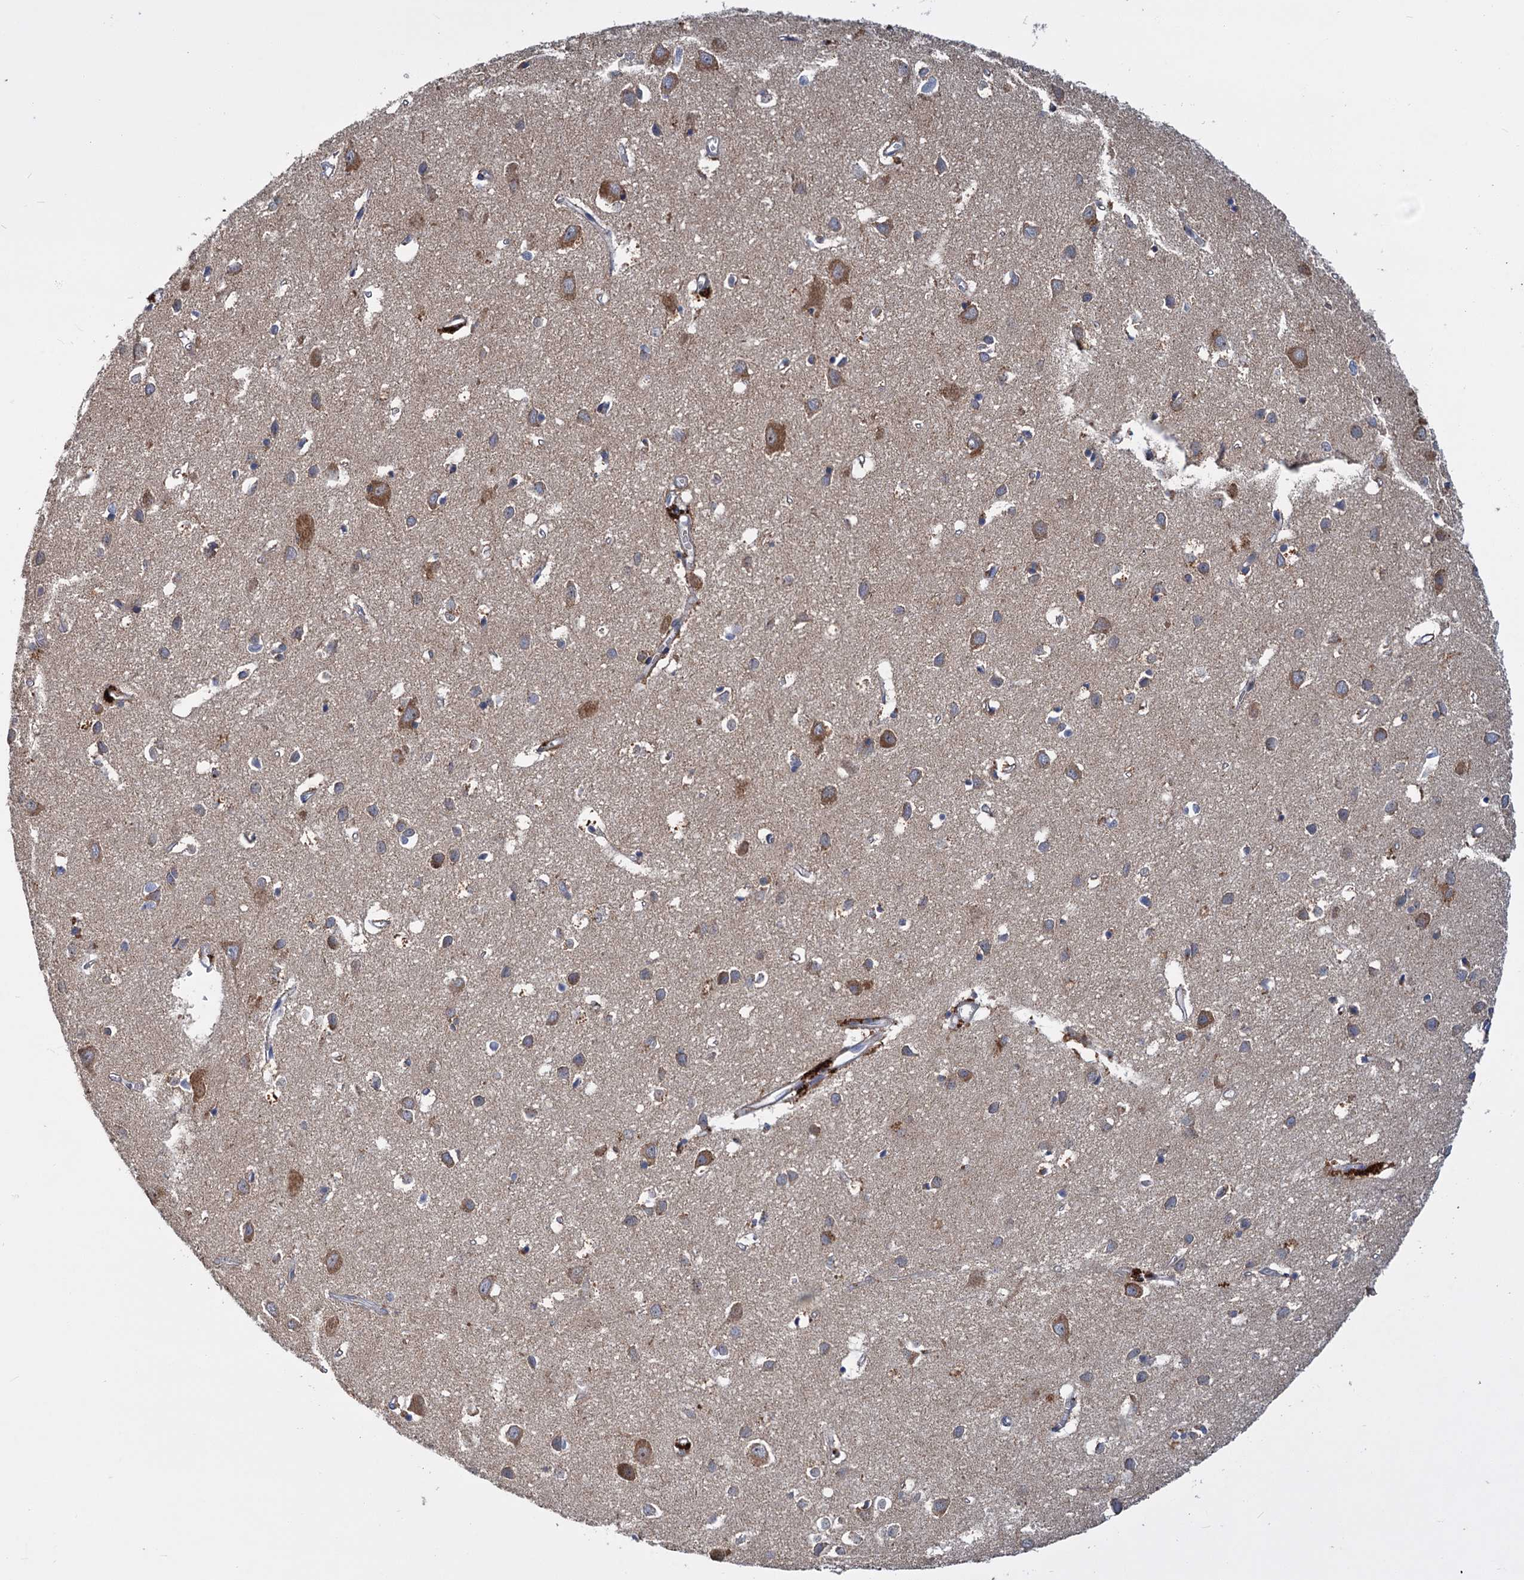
{"staining": {"intensity": "negative", "quantity": "none", "location": "none"}, "tissue": "cerebral cortex", "cell_type": "Endothelial cells", "image_type": "normal", "snomed": [{"axis": "morphology", "description": "Normal tissue, NOS"}, {"axis": "topography", "description": "Cerebral cortex"}], "caption": "A high-resolution micrograph shows immunohistochemistry staining of benign cerebral cortex, which exhibits no significant expression in endothelial cells. (Brightfield microscopy of DAB immunohistochemistry (IHC) at high magnification).", "gene": "DYNC2H1", "patient": {"sex": "female", "age": 64}}